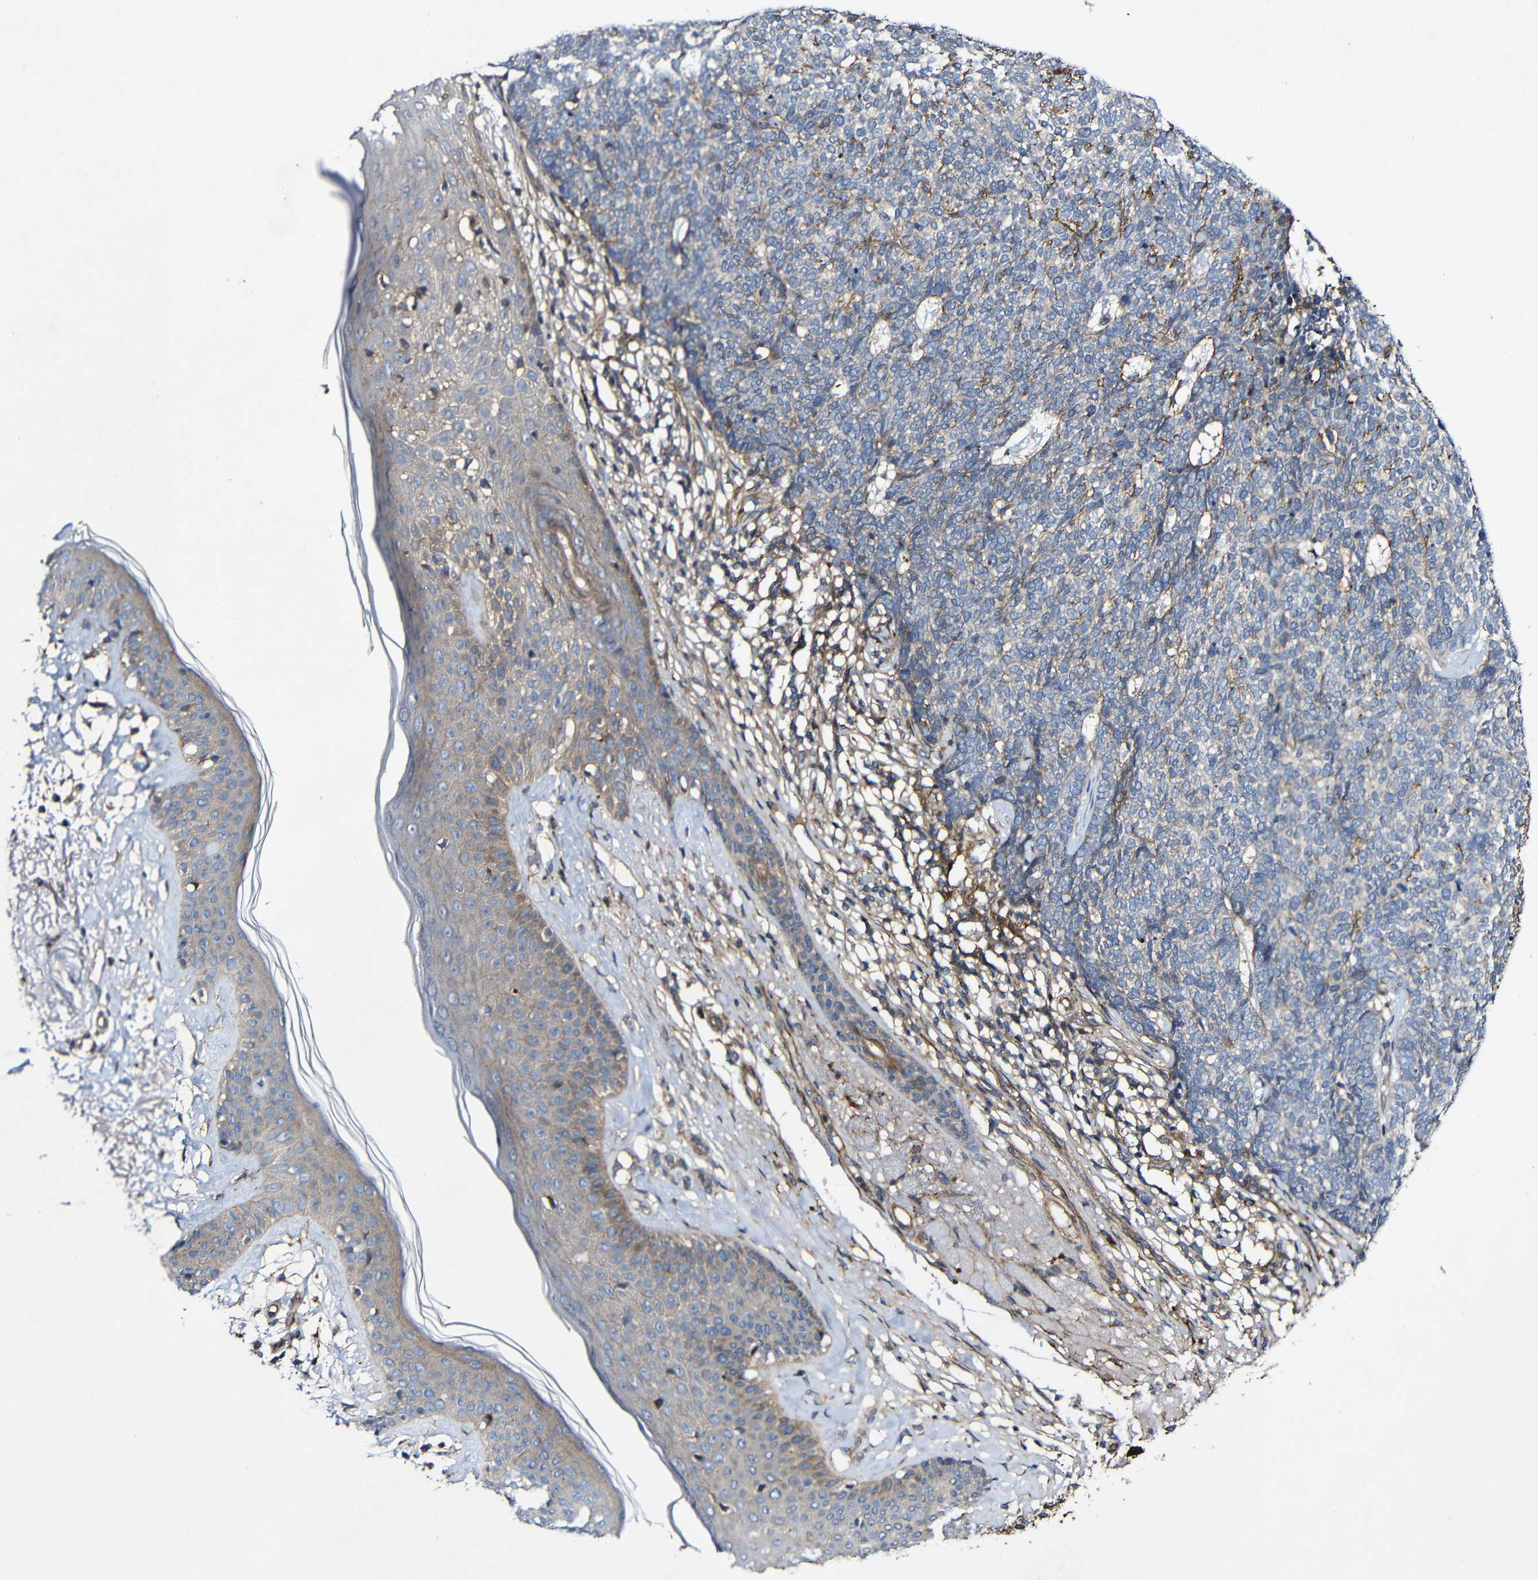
{"staining": {"intensity": "negative", "quantity": "none", "location": "none"}, "tissue": "skin cancer", "cell_type": "Tumor cells", "image_type": "cancer", "snomed": [{"axis": "morphology", "description": "Basal cell carcinoma"}, {"axis": "topography", "description": "Skin"}], "caption": "Skin cancer was stained to show a protein in brown. There is no significant staining in tumor cells.", "gene": "GSDME", "patient": {"sex": "female", "age": 84}}